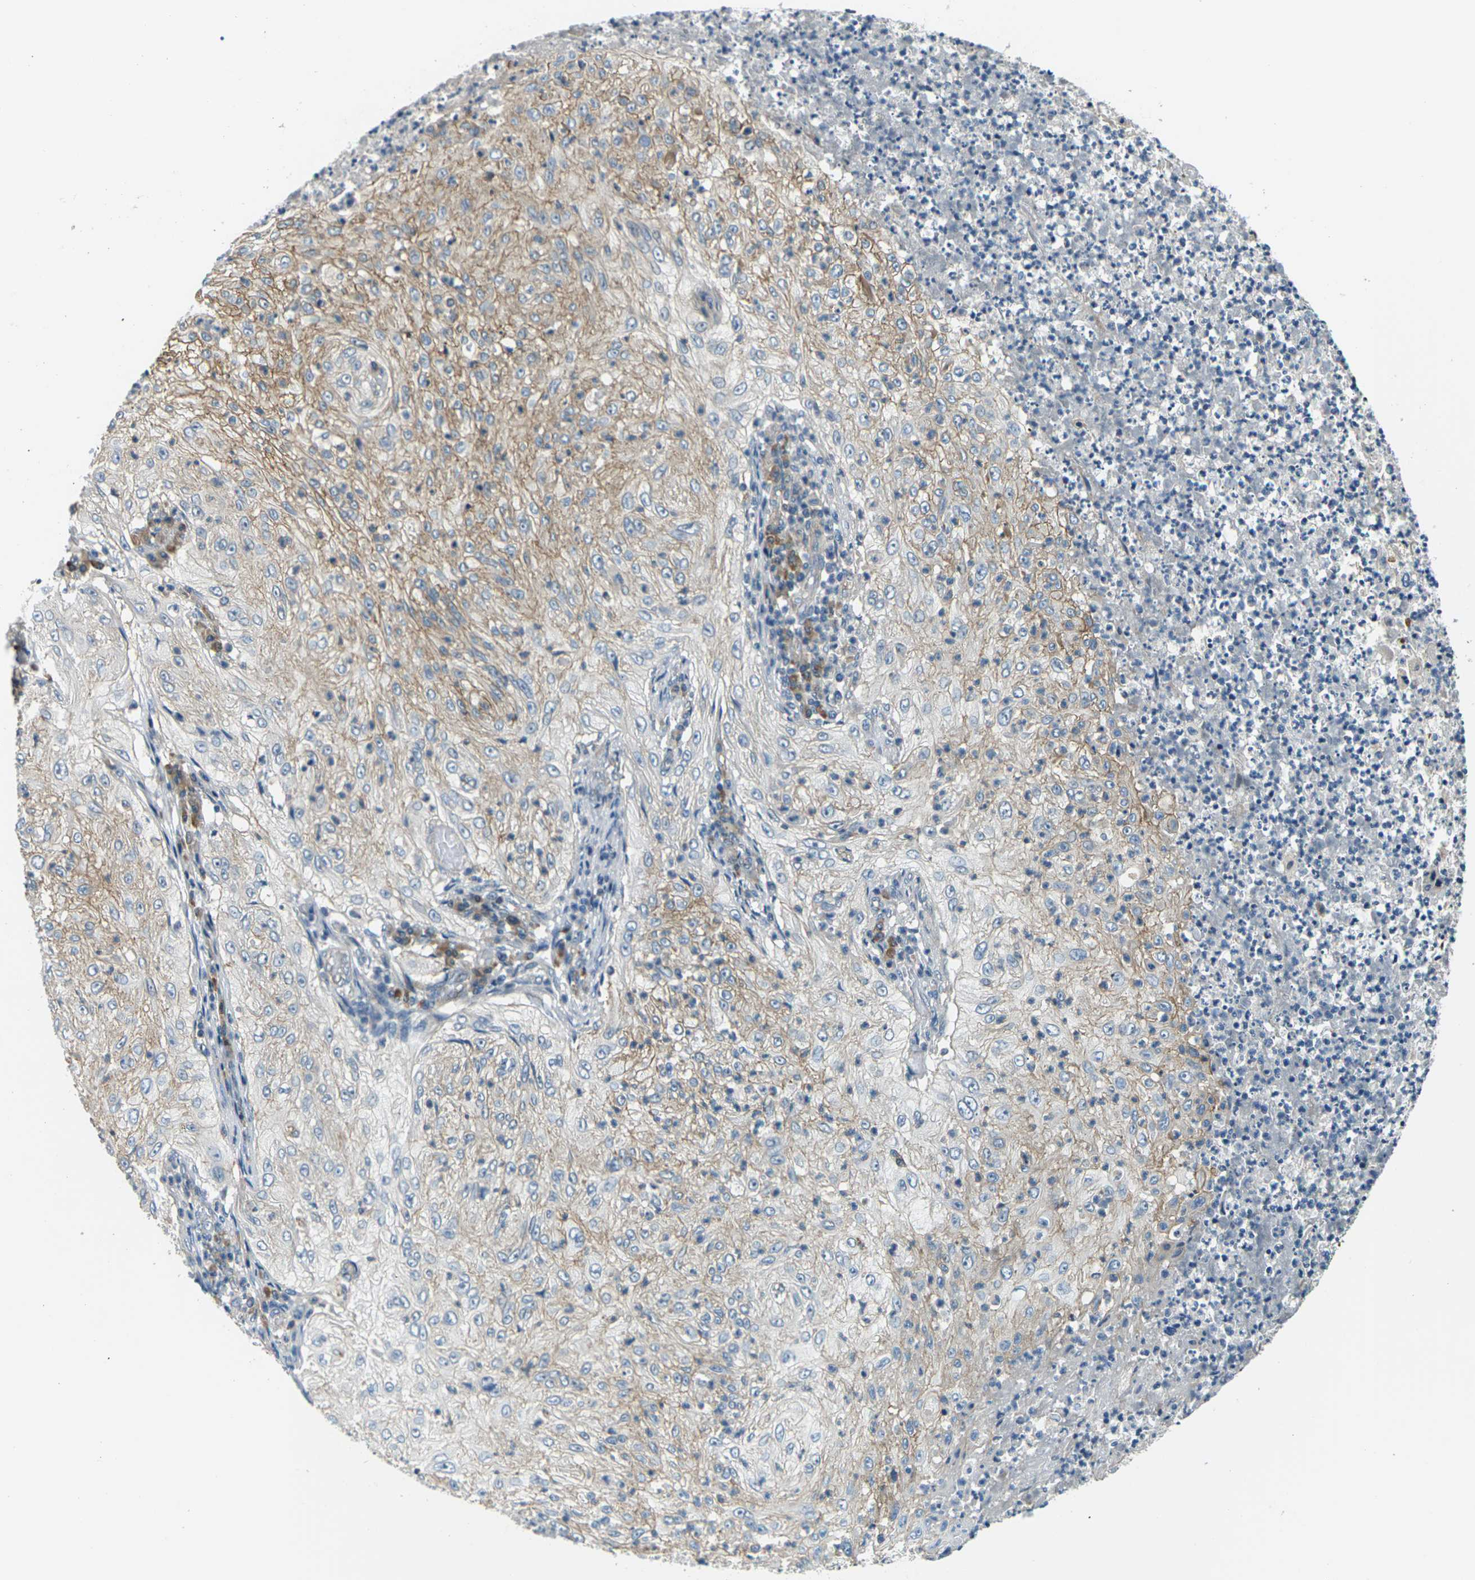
{"staining": {"intensity": "weak", "quantity": "25%-75%", "location": "cytoplasmic/membranous"}, "tissue": "lung cancer", "cell_type": "Tumor cells", "image_type": "cancer", "snomed": [{"axis": "morphology", "description": "Inflammation, NOS"}, {"axis": "morphology", "description": "Squamous cell carcinoma, NOS"}, {"axis": "topography", "description": "Lymph node"}, {"axis": "topography", "description": "Soft tissue"}, {"axis": "topography", "description": "Lung"}], "caption": "Immunohistochemistry photomicrograph of neoplastic tissue: lung cancer stained using immunohistochemistry demonstrates low levels of weak protein expression localized specifically in the cytoplasmic/membranous of tumor cells, appearing as a cytoplasmic/membranous brown color.", "gene": "SLC13A3", "patient": {"sex": "male", "age": 66}}